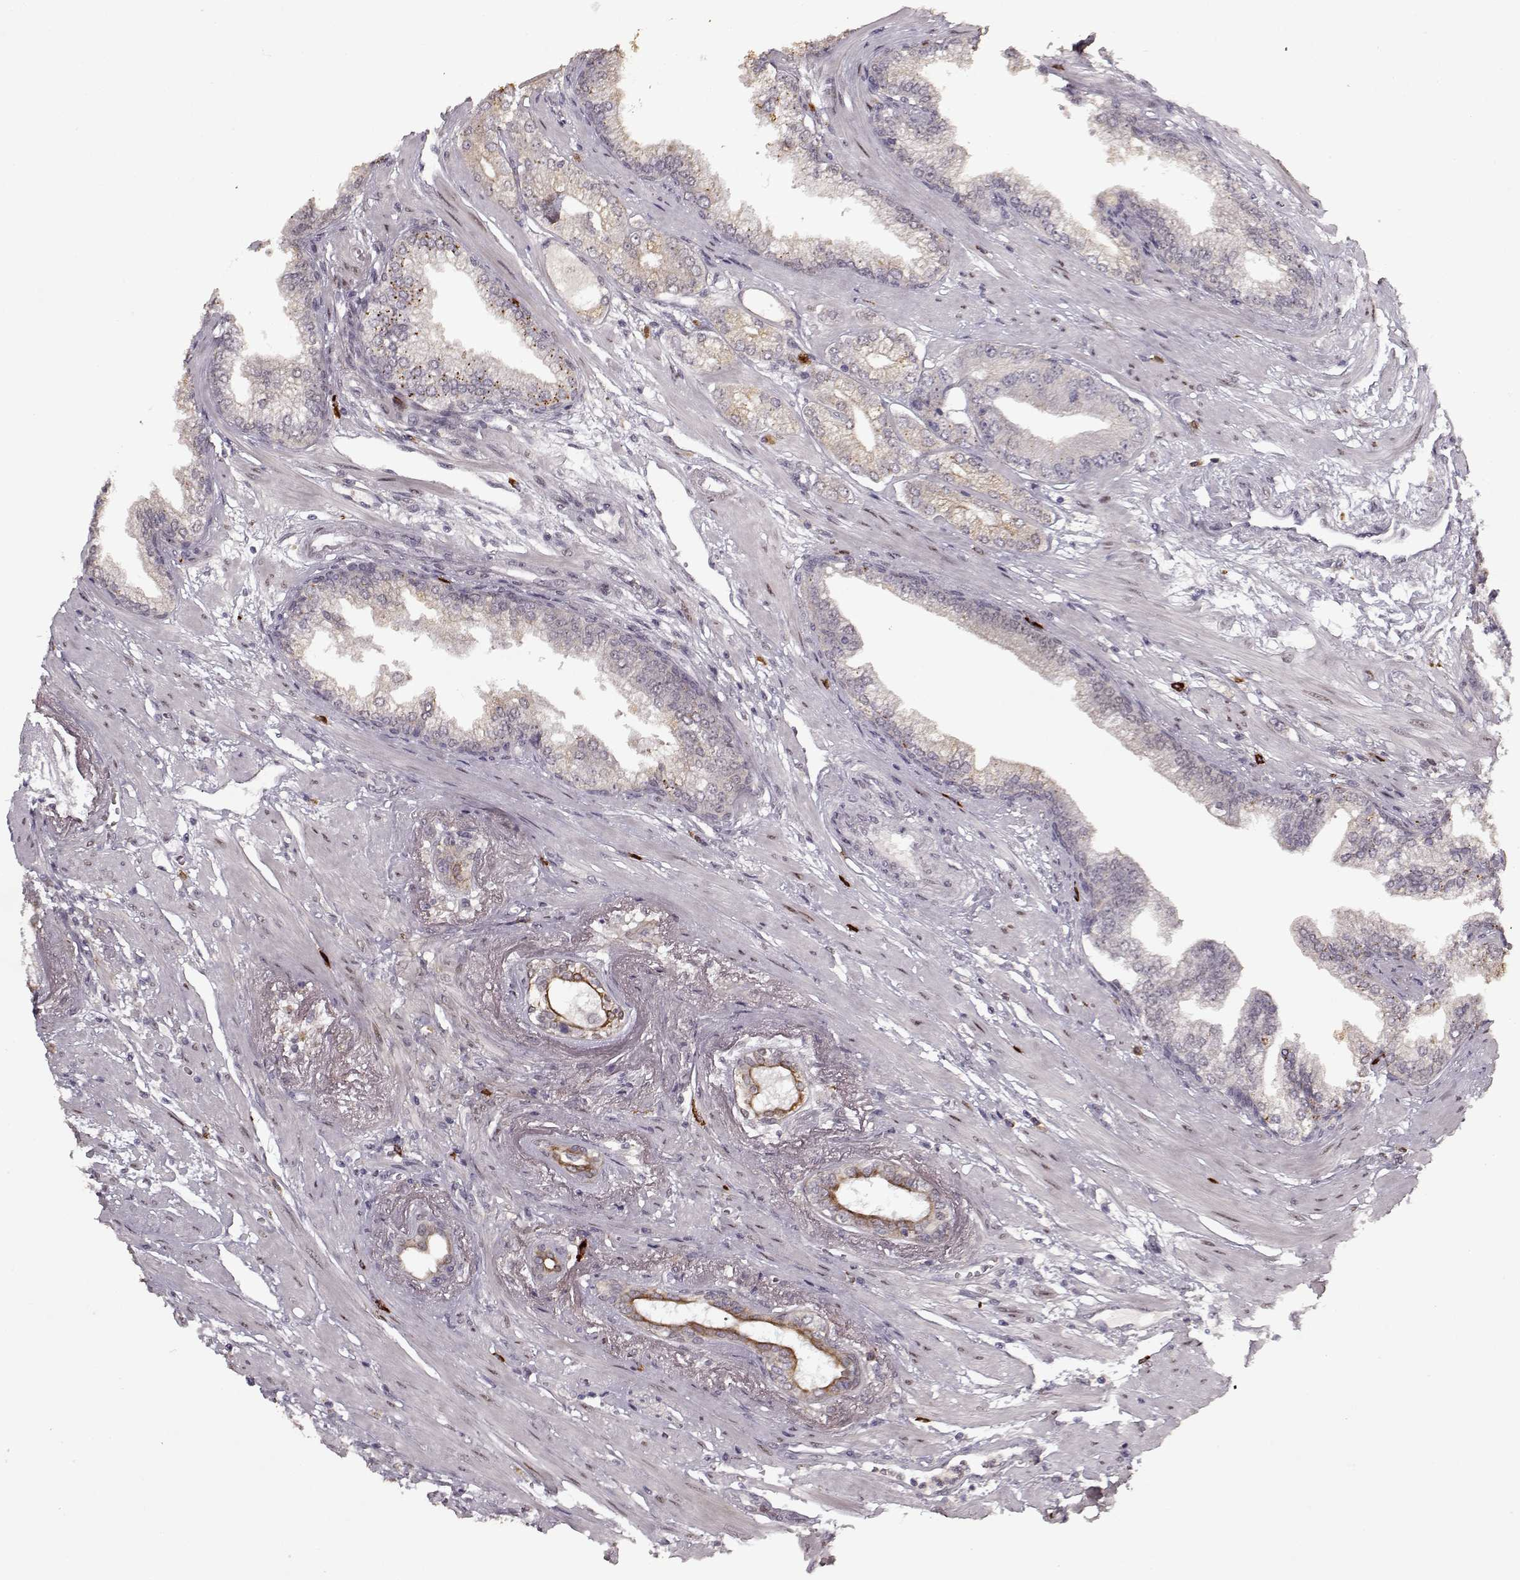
{"staining": {"intensity": "strong", "quantity": "<25%", "location": "cytoplasmic/membranous"}, "tissue": "prostate cancer", "cell_type": "Tumor cells", "image_type": "cancer", "snomed": [{"axis": "morphology", "description": "Adenocarcinoma, Low grade"}, {"axis": "topography", "description": "Prostate"}], "caption": "This histopathology image reveals immunohistochemistry (IHC) staining of human prostate cancer, with medium strong cytoplasmic/membranous positivity in approximately <25% of tumor cells.", "gene": "DENND4B", "patient": {"sex": "male", "age": 60}}